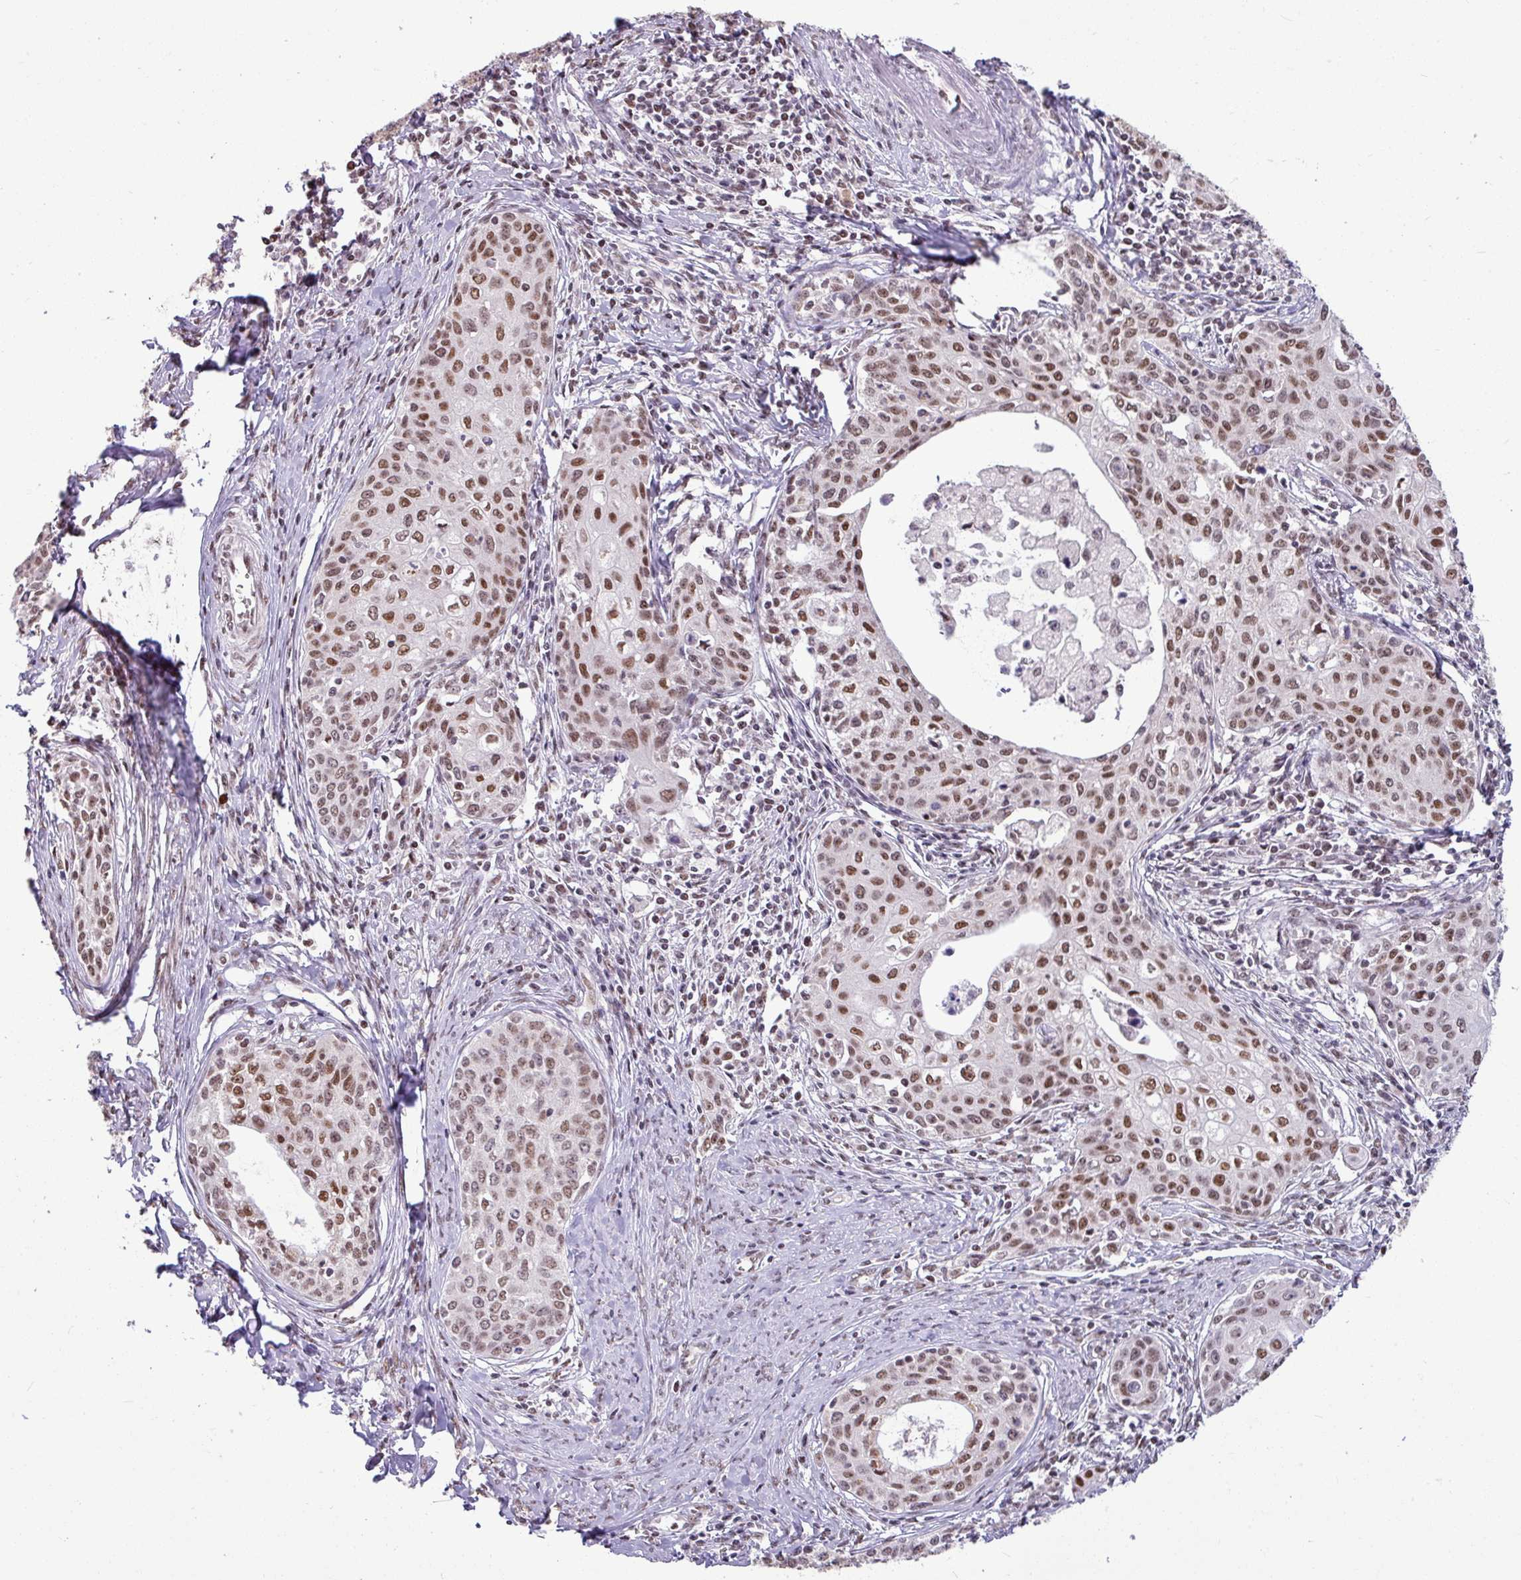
{"staining": {"intensity": "moderate", "quantity": ">75%", "location": "nuclear"}, "tissue": "cervical cancer", "cell_type": "Tumor cells", "image_type": "cancer", "snomed": [{"axis": "morphology", "description": "Squamous cell carcinoma, NOS"}, {"axis": "morphology", "description": "Adenocarcinoma, NOS"}, {"axis": "topography", "description": "Cervix"}], "caption": "Moderate nuclear protein staining is present in approximately >75% of tumor cells in cervical cancer (squamous cell carcinoma).", "gene": "TDG", "patient": {"sex": "female", "age": 52}}